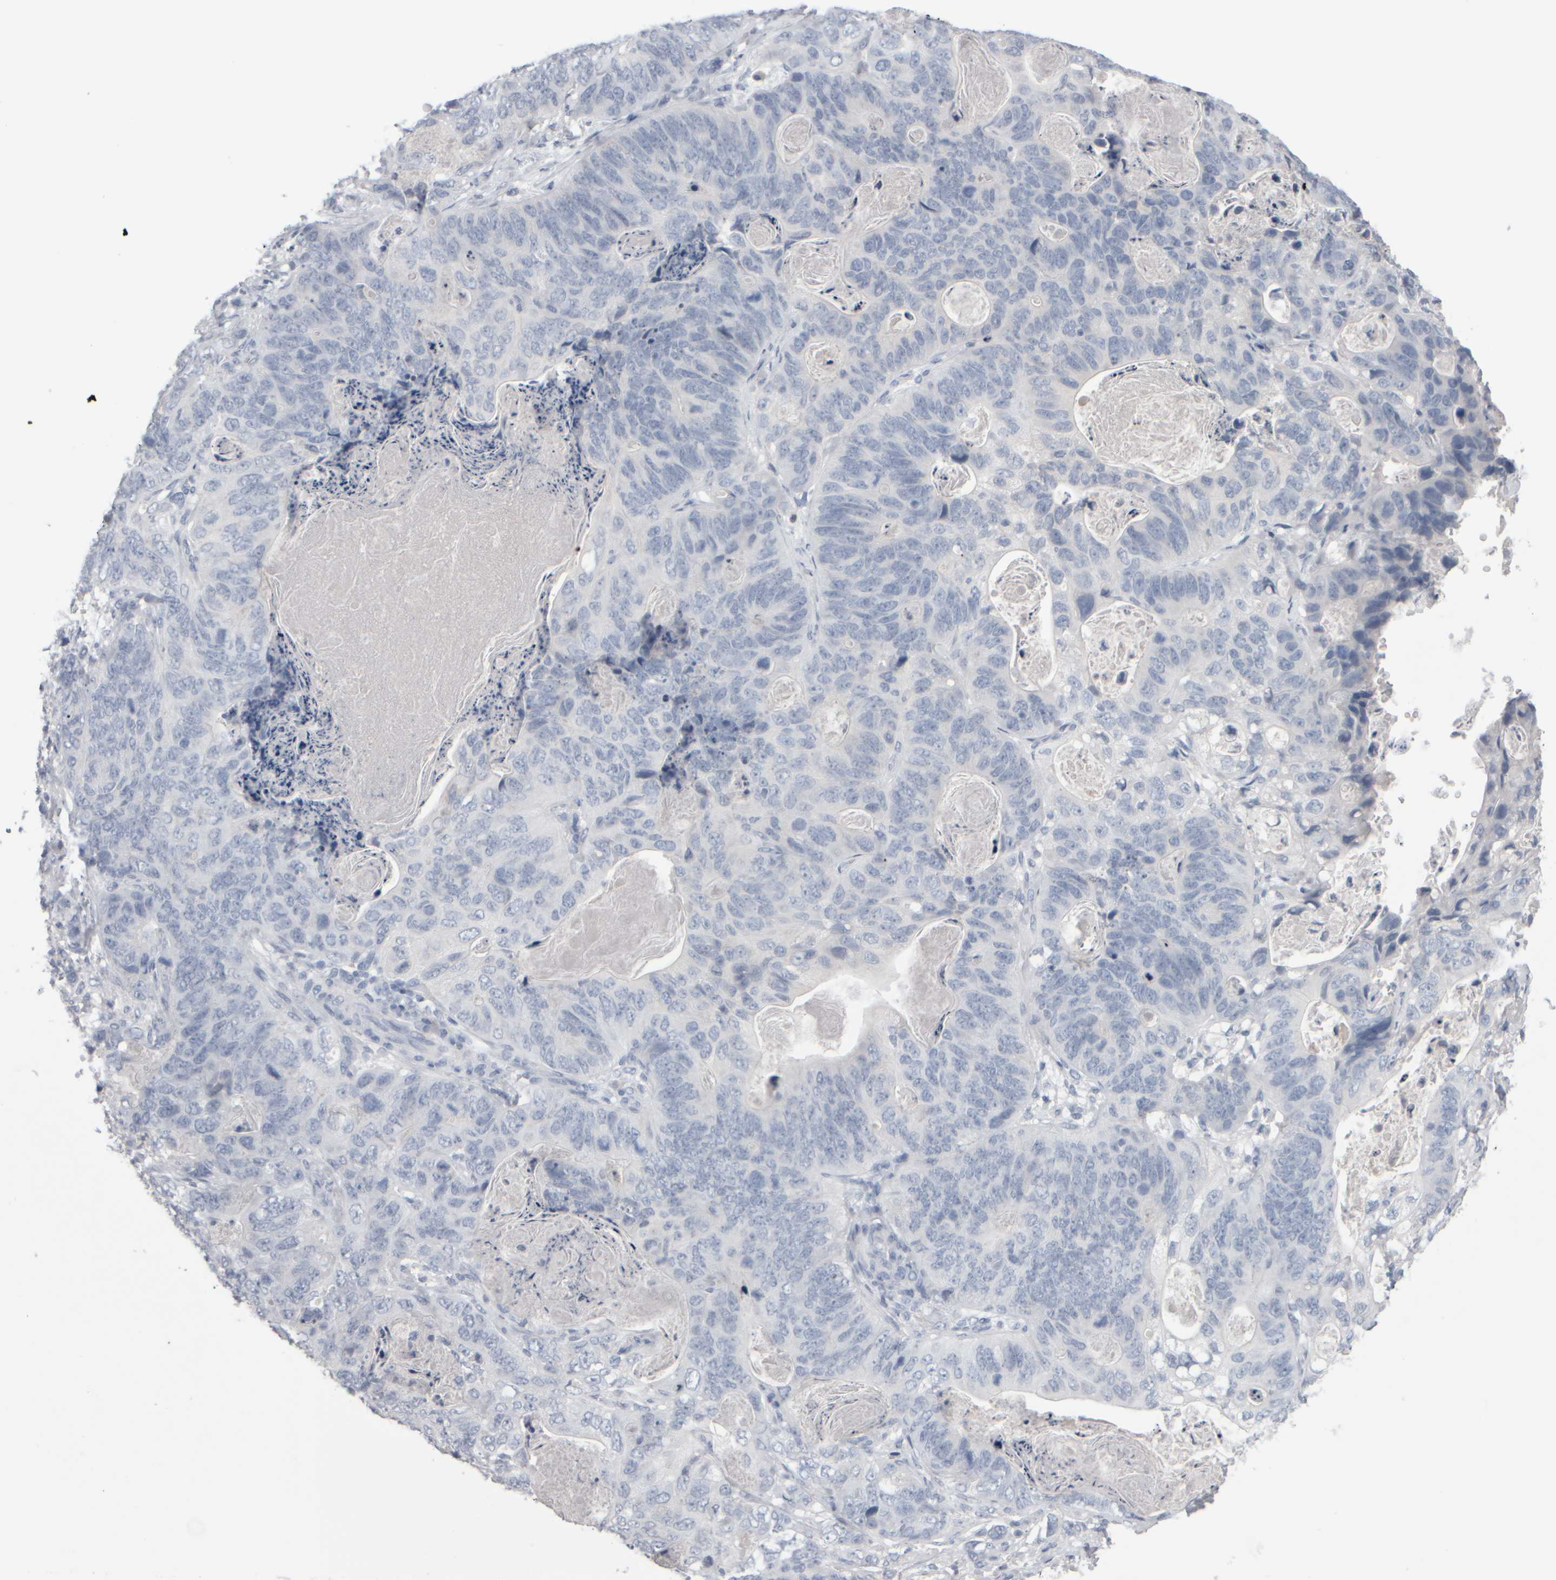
{"staining": {"intensity": "negative", "quantity": "none", "location": "none"}, "tissue": "stomach cancer", "cell_type": "Tumor cells", "image_type": "cancer", "snomed": [{"axis": "morphology", "description": "Normal tissue, NOS"}, {"axis": "morphology", "description": "Adenocarcinoma, NOS"}, {"axis": "topography", "description": "Stomach"}], "caption": "Tumor cells are negative for protein expression in human stomach cancer.", "gene": "EPHX2", "patient": {"sex": "female", "age": 89}}